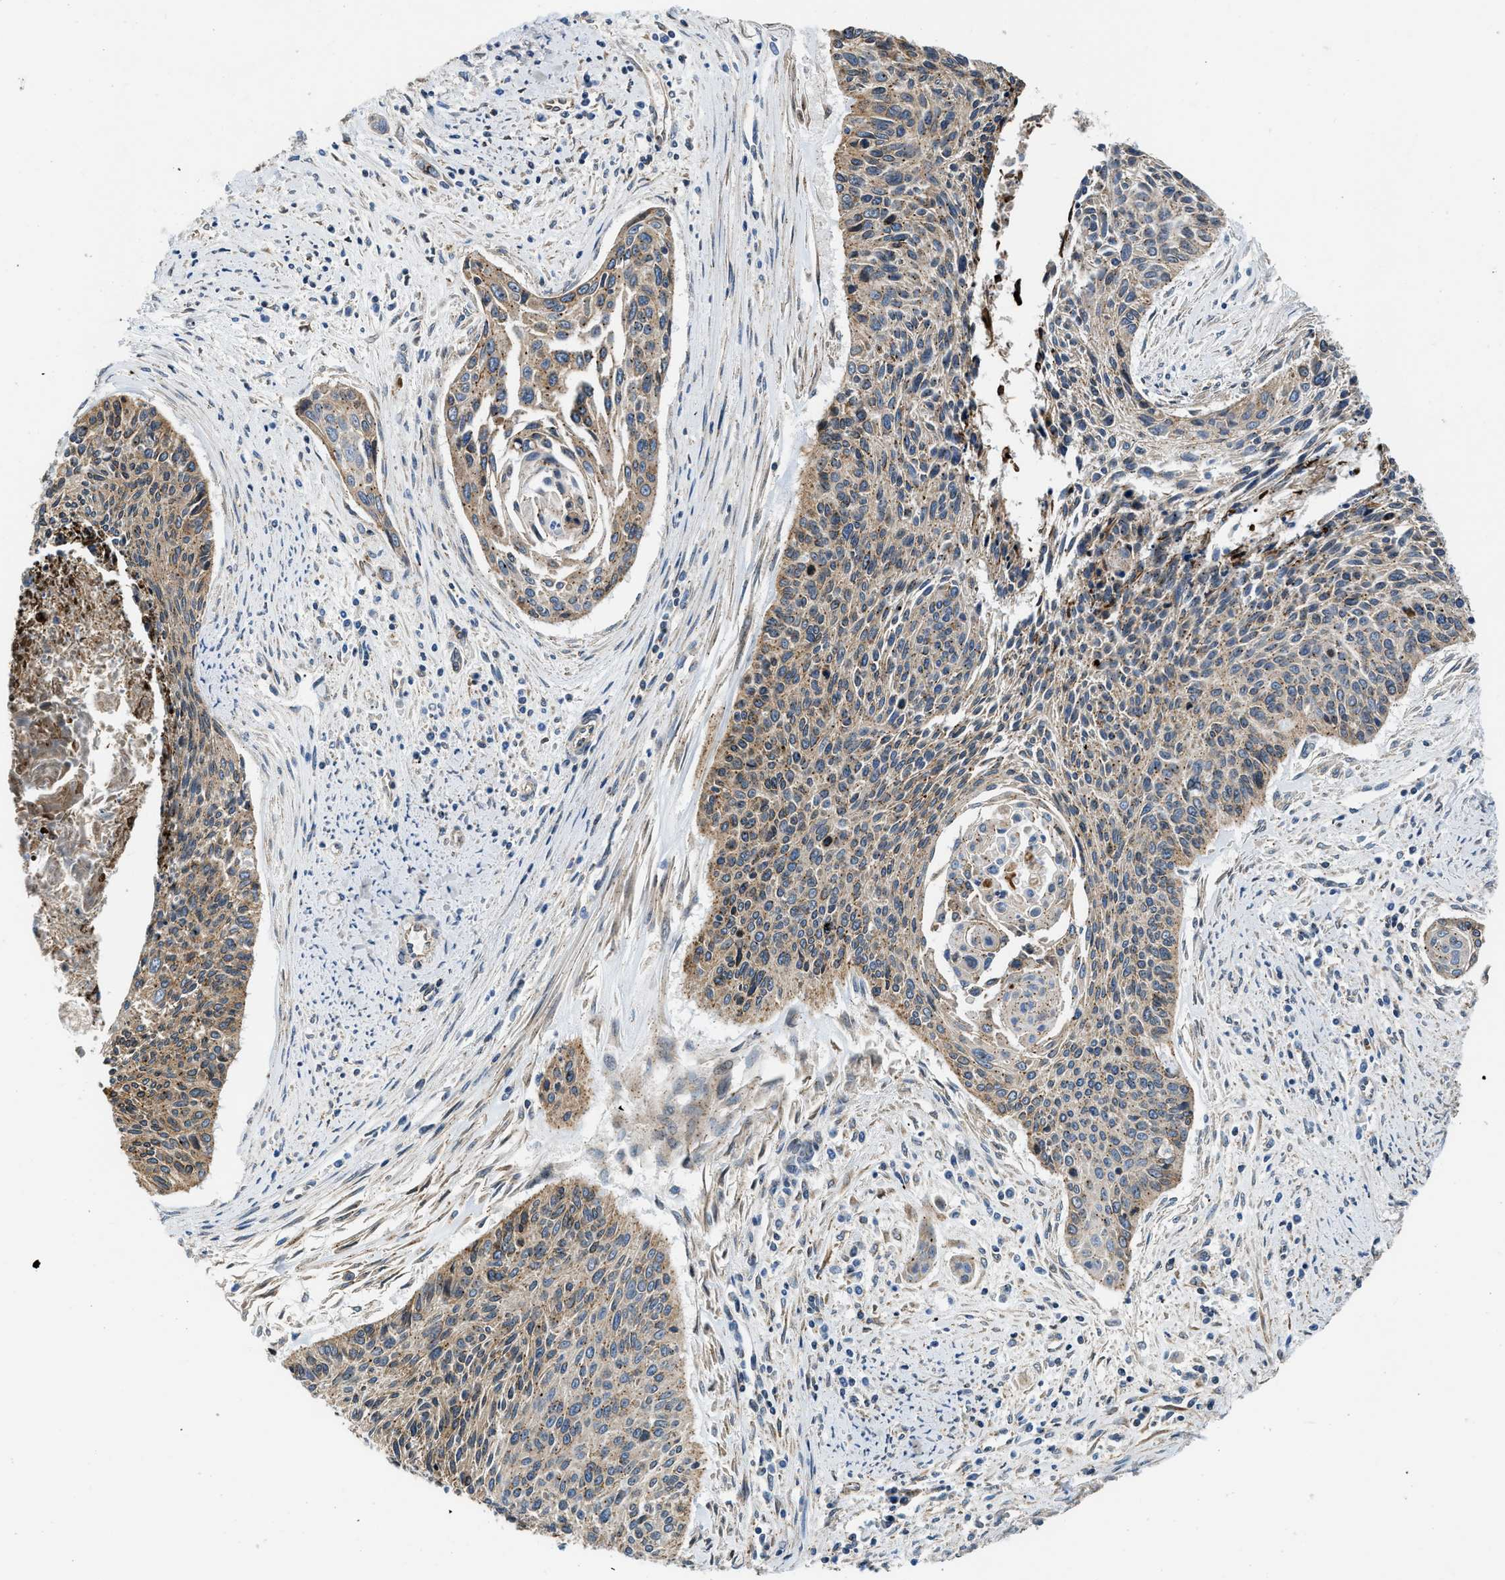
{"staining": {"intensity": "moderate", "quantity": ">75%", "location": "cytoplasmic/membranous"}, "tissue": "cervical cancer", "cell_type": "Tumor cells", "image_type": "cancer", "snomed": [{"axis": "morphology", "description": "Squamous cell carcinoma, NOS"}, {"axis": "topography", "description": "Cervix"}], "caption": "Cervical cancer (squamous cell carcinoma) stained with a protein marker displays moderate staining in tumor cells.", "gene": "ARL6IP5", "patient": {"sex": "female", "age": 55}}